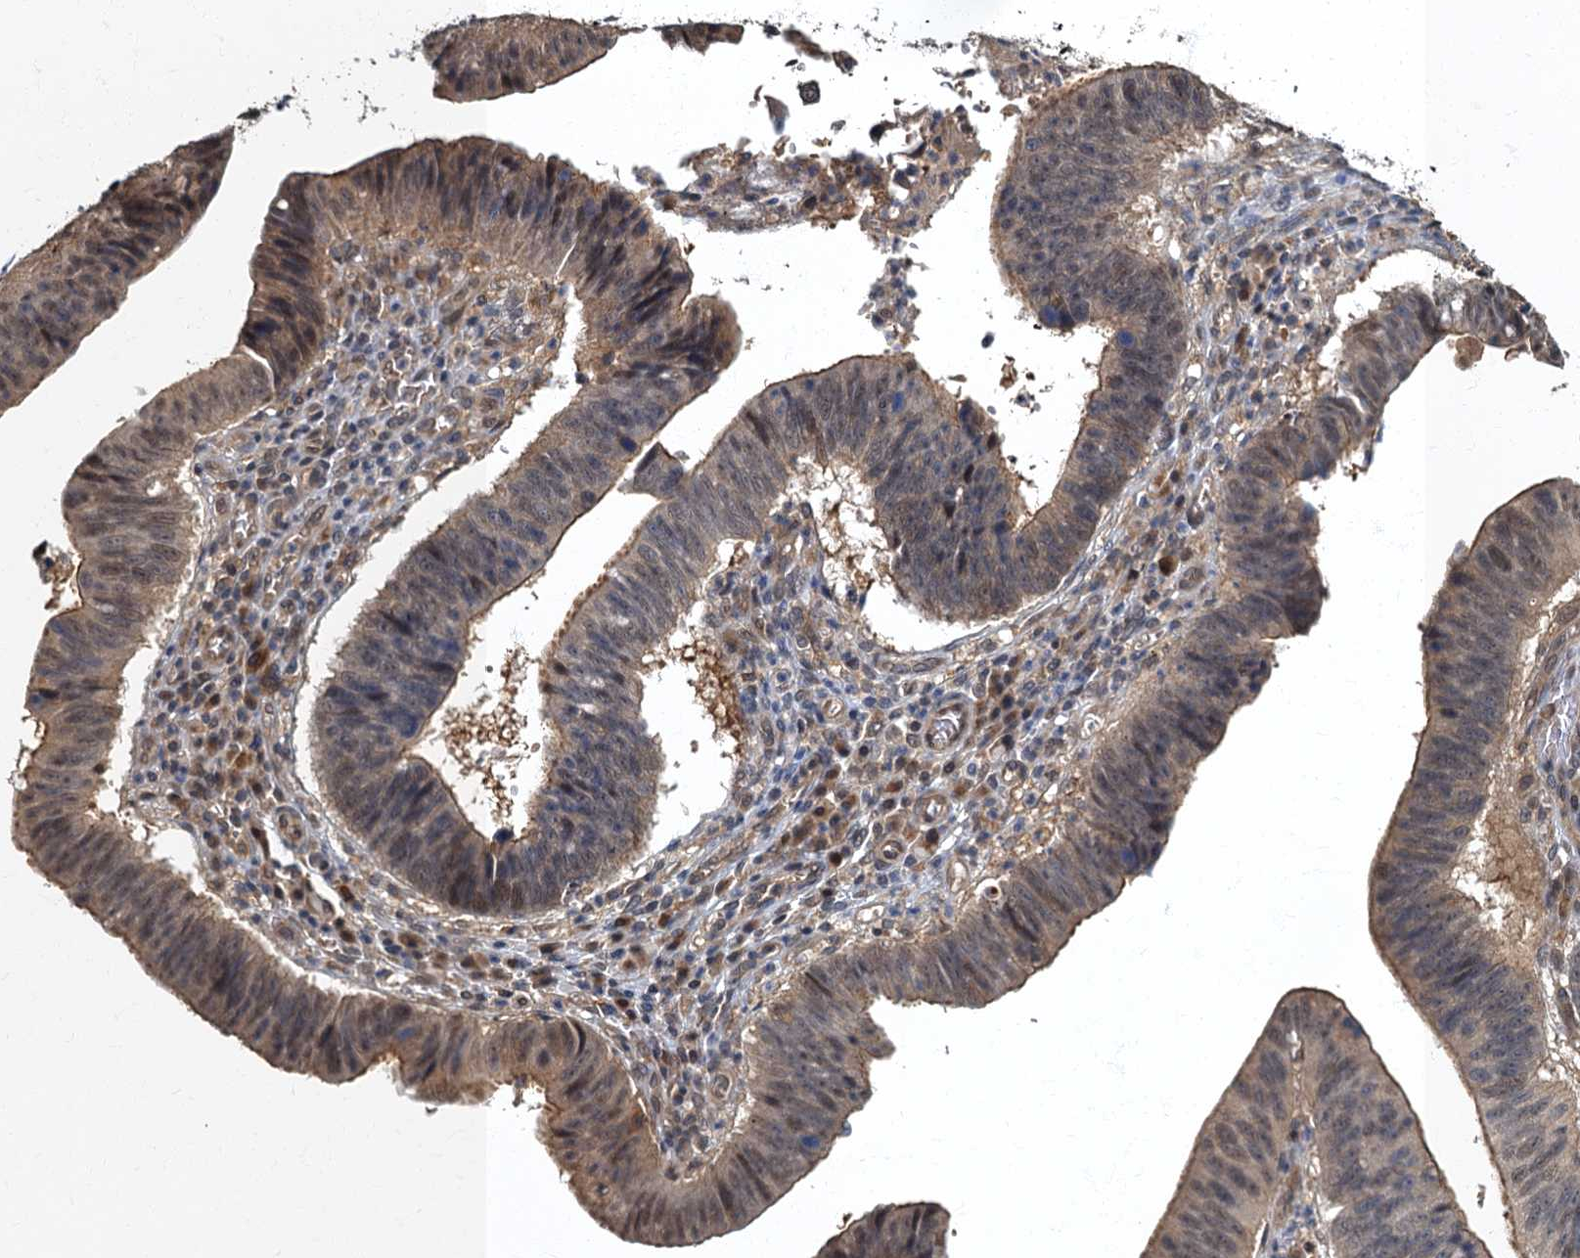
{"staining": {"intensity": "moderate", "quantity": "25%-75%", "location": "cytoplasmic/membranous,nuclear"}, "tissue": "stomach cancer", "cell_type": "Tumor cells", "image_type": "cancer", "snomed": [{"axis": "morphology", "description": "Adenocarcinoma, NOS"}, {"axis": "topography", "description": "Stomach"}], "caption": "Protein staining displays moderate cytoplasmic/membranous and nuclear staining in about 25%-75% of tumor cells in adenocarcinoma (stomach).", "gene": "TBCK", "patient": {"sex": "male", "age": 59}}